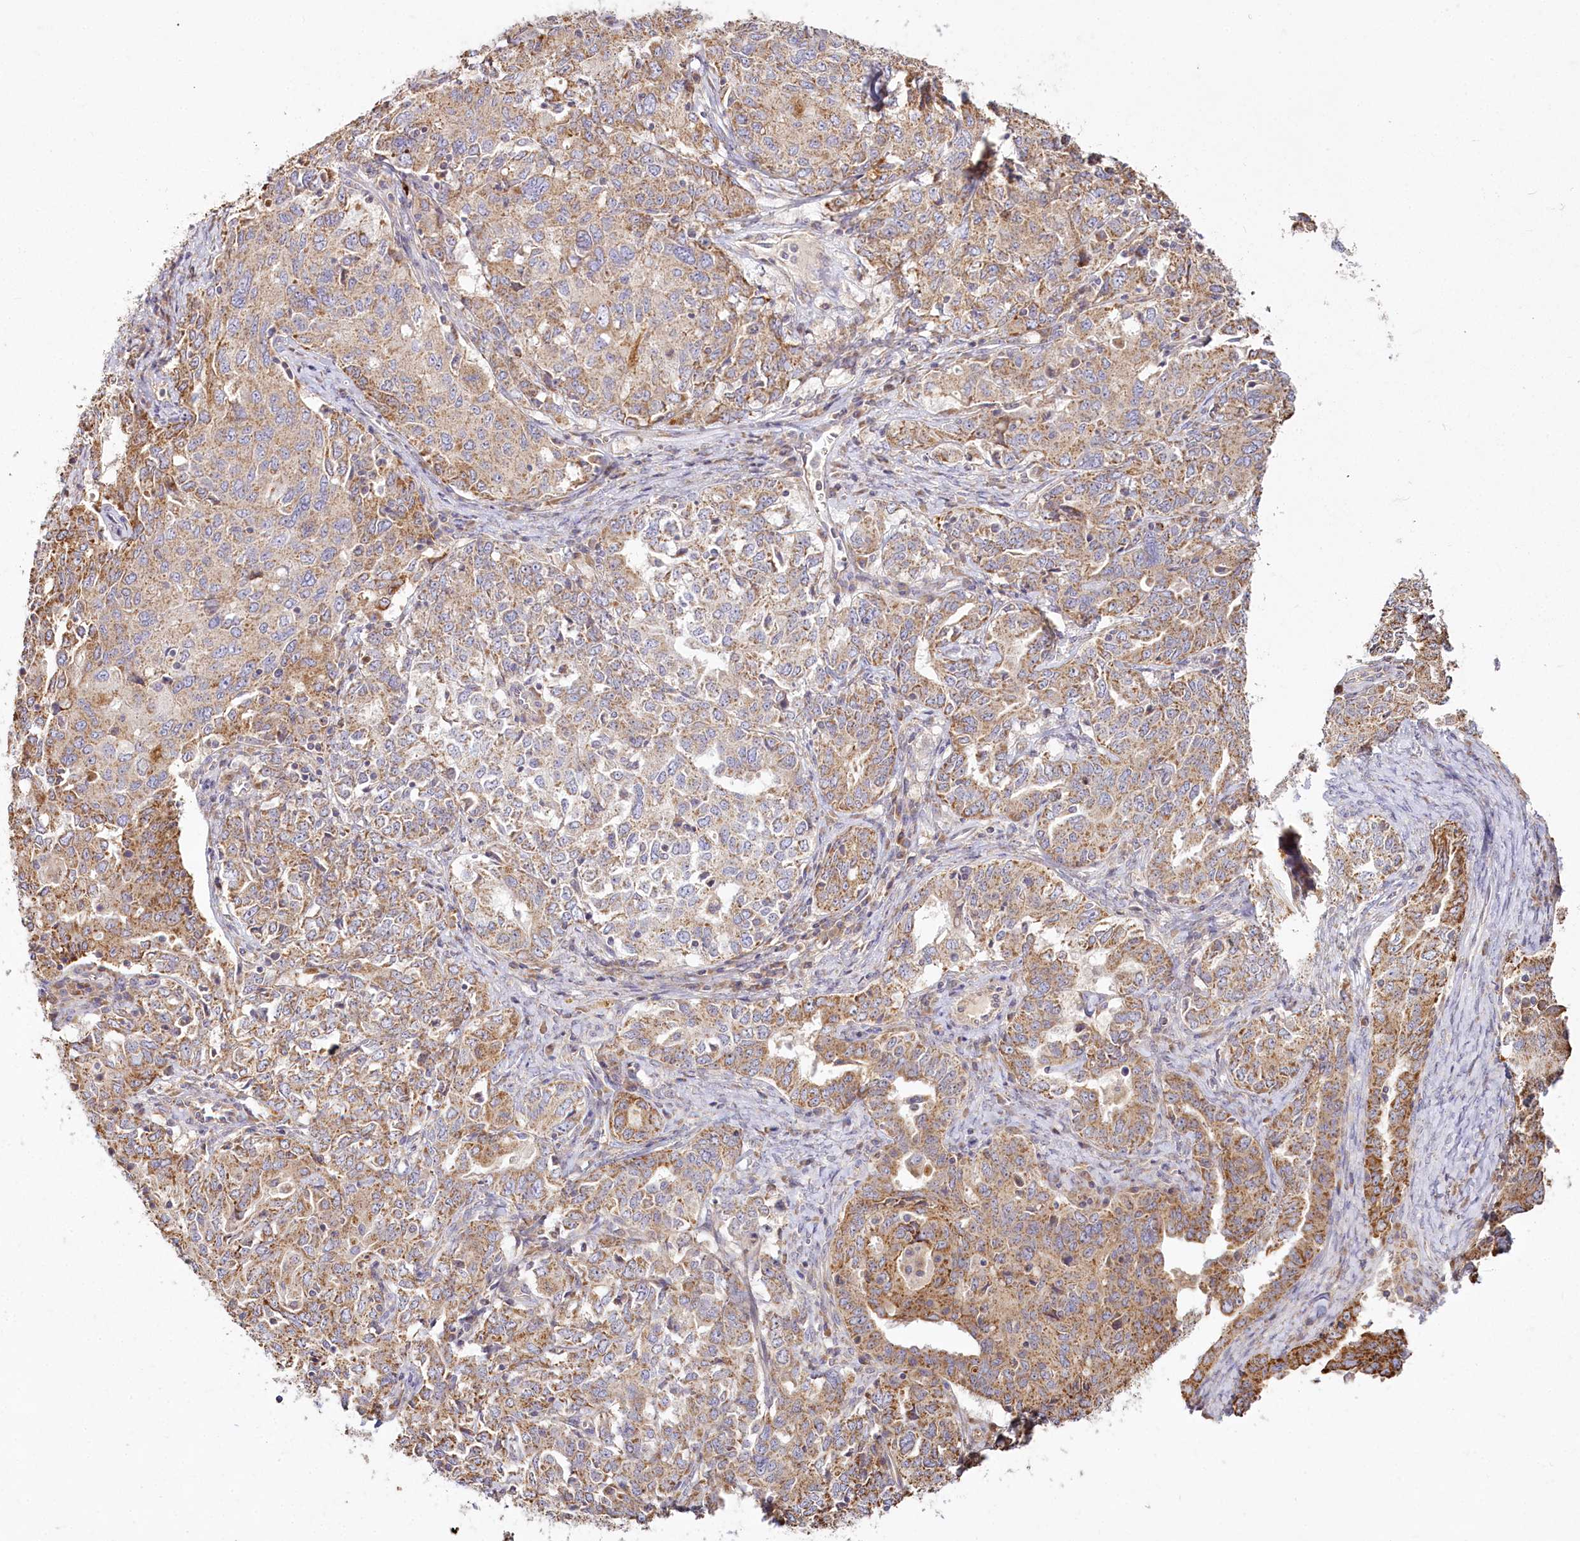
{"staining": {"intensity": "moderate", "quantity": ">75%", "location": "cytoplasmic/membranous"}, "tissue": "ovarian cancer", "cell_type": "Tumor cells", "image_type": "cancer", "snomed": [{"axis": "morphology", "description": "Carcinoma, endometroid"}, {"axis": "topography", "description": "Ovary"}], "caption": "IHC histopathology image of ovarian cancer stained for a protein (brown), which displays medium levels of moderate cytoplasmic/membranous positivity in approximately >75% of tumor cells.", "gene": "ACOX2", "patient": {"sex": "female", "age": 62}}